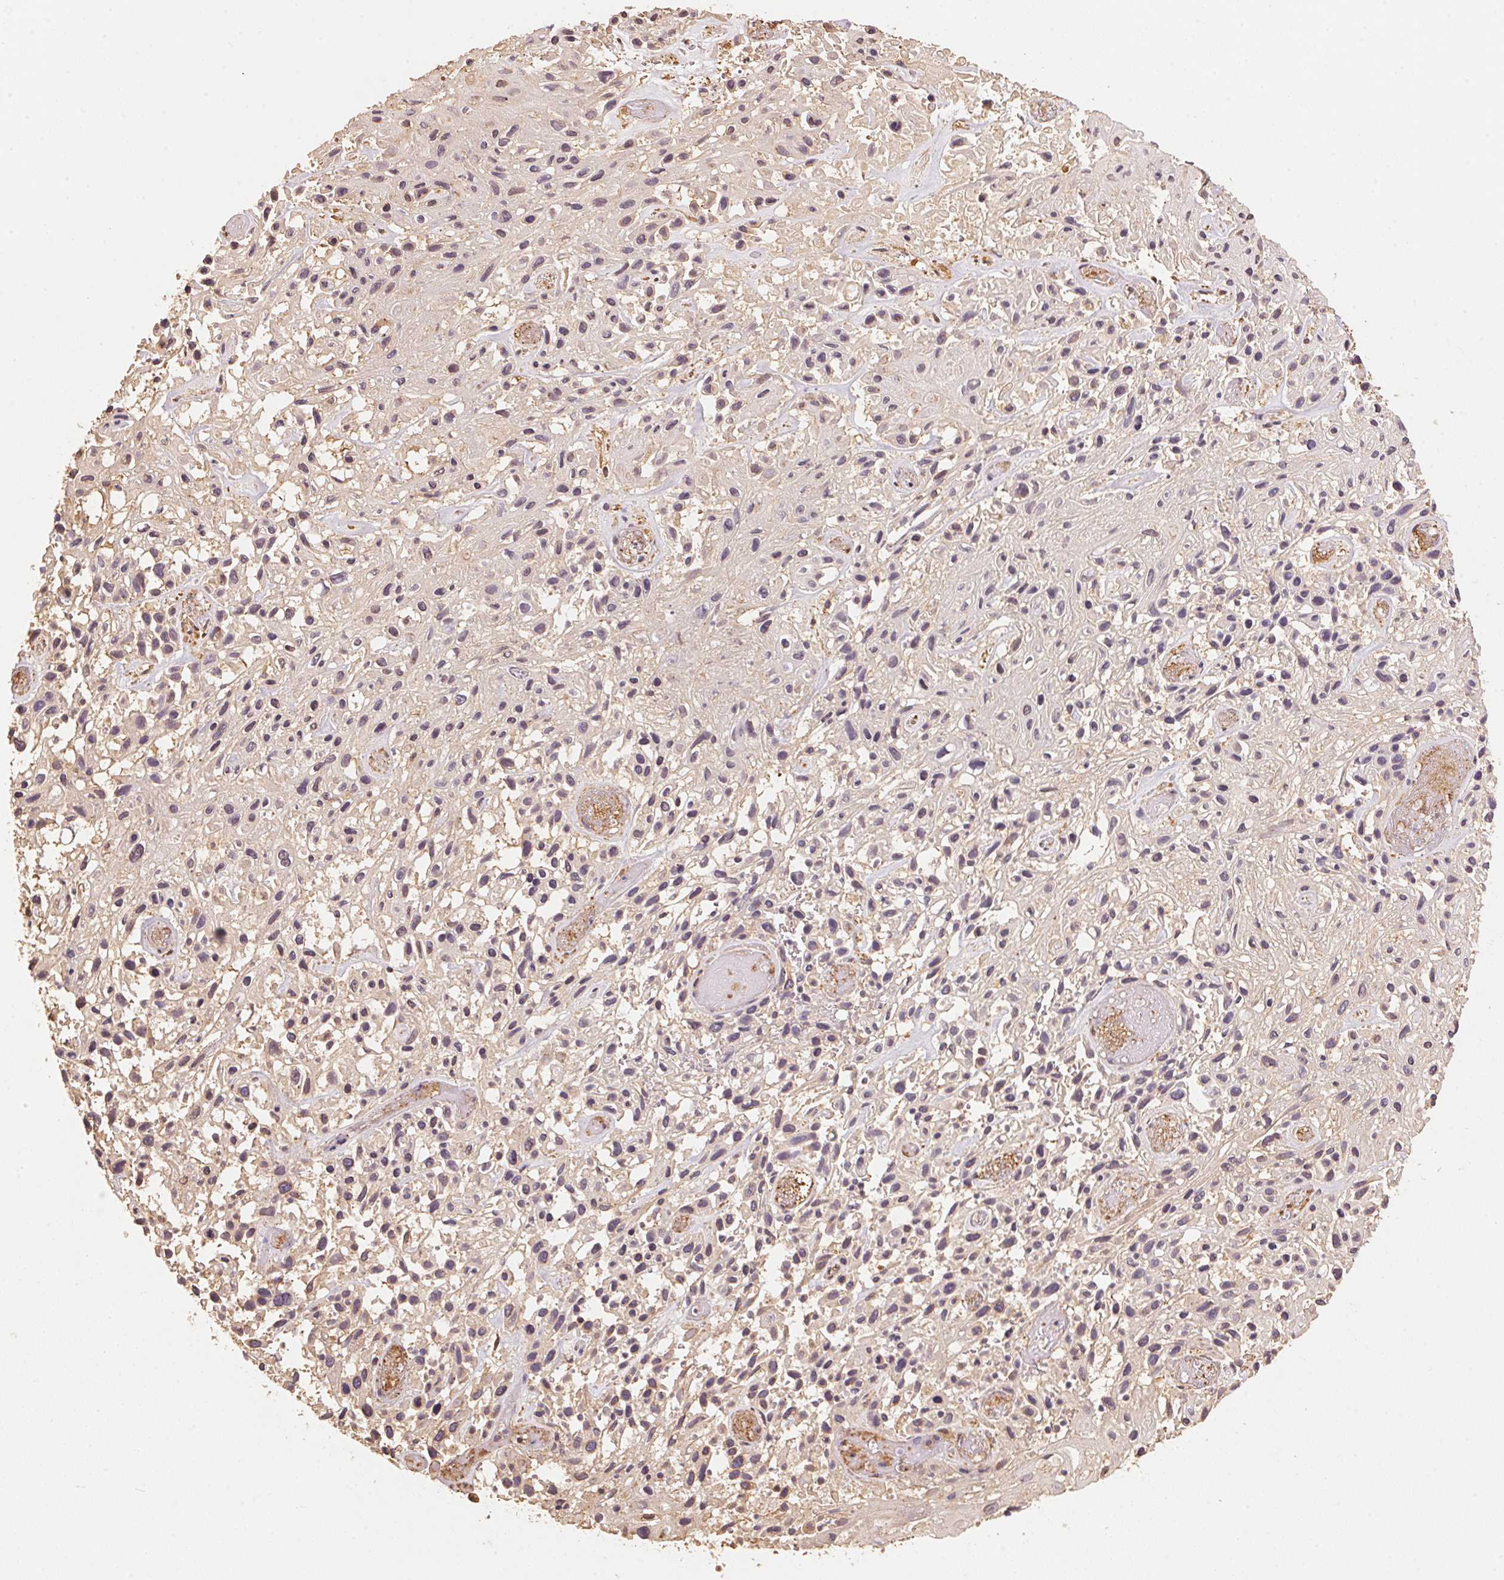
{"staining": {"intensity": "negative", "quantity": "none", "location": "none"}, "tissue": "skin cancer", "cell_type": "Tumor cells", "image_type": "cancer", "snomed": [{"axis": "morphology", "description": "Squamous cell carcinoma, NOS"}, {"axis": "topography", "description": "Skin"}], "caption": "Tumor cells show no significant positivity in skin cancer (squamous cell carcinoma).", "gene": "QDPR", "patient": {"sex": "male", "age": 82}}